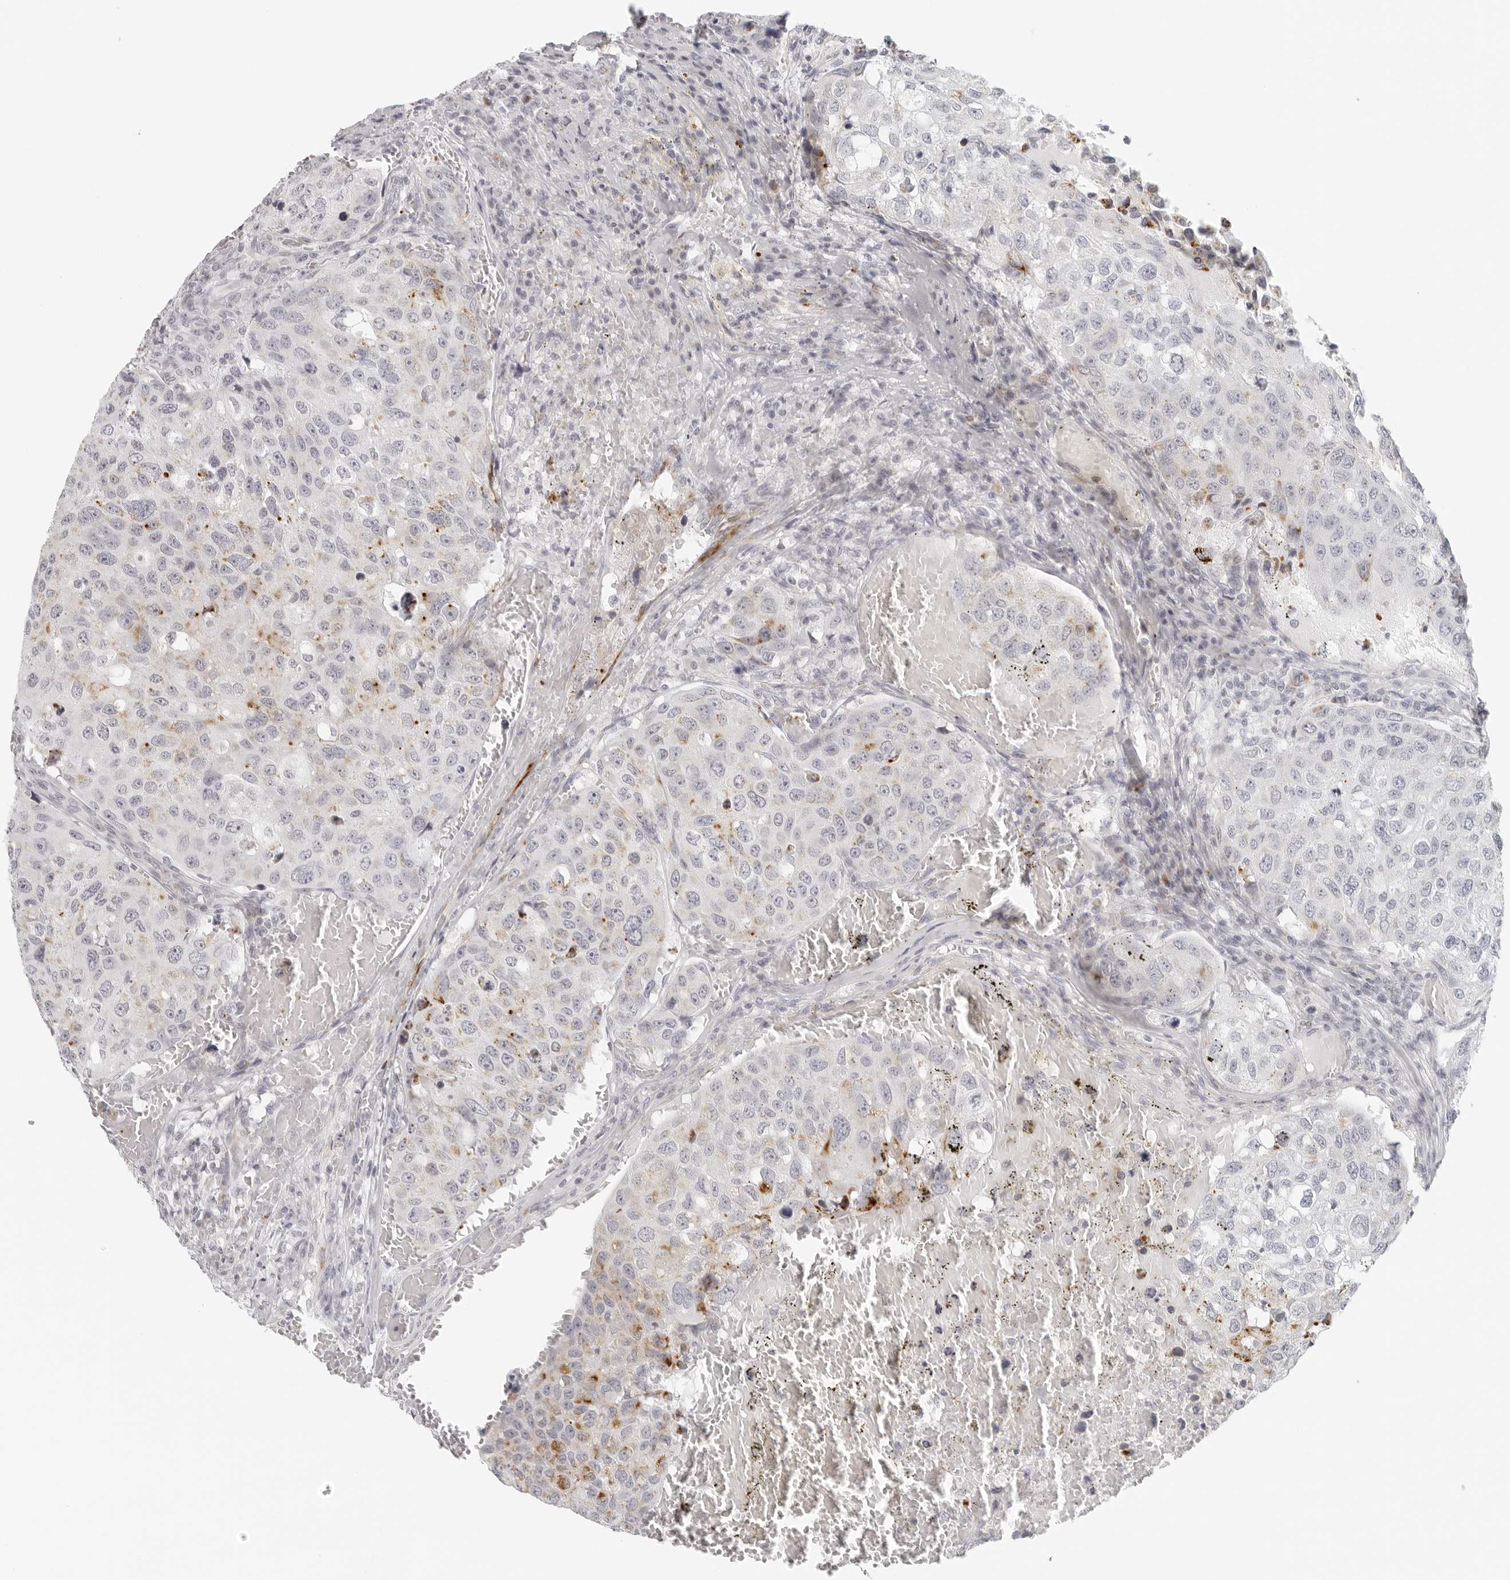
{"staining": {"intensity": "weak", "quantity": "<25%", "location": "cytoplasmic/membranous"}, "tissue": "urothelial cancer", "cell_type": "Tumor cells", "image_type": "cancer", "snomed": [{"axis": "morphology", "description": "Urothelial carcinoma, High grade"}, {"axis": "topography", "description": "Lymph node"}, {"axis": "topography", "description": "Urinary bladder"}], "caption": "The image demonstrates no staining of tumor cells in urothelial cancer.", "gene": "RPS6KC1", "patient": {"sex": "male", "age": 51}}